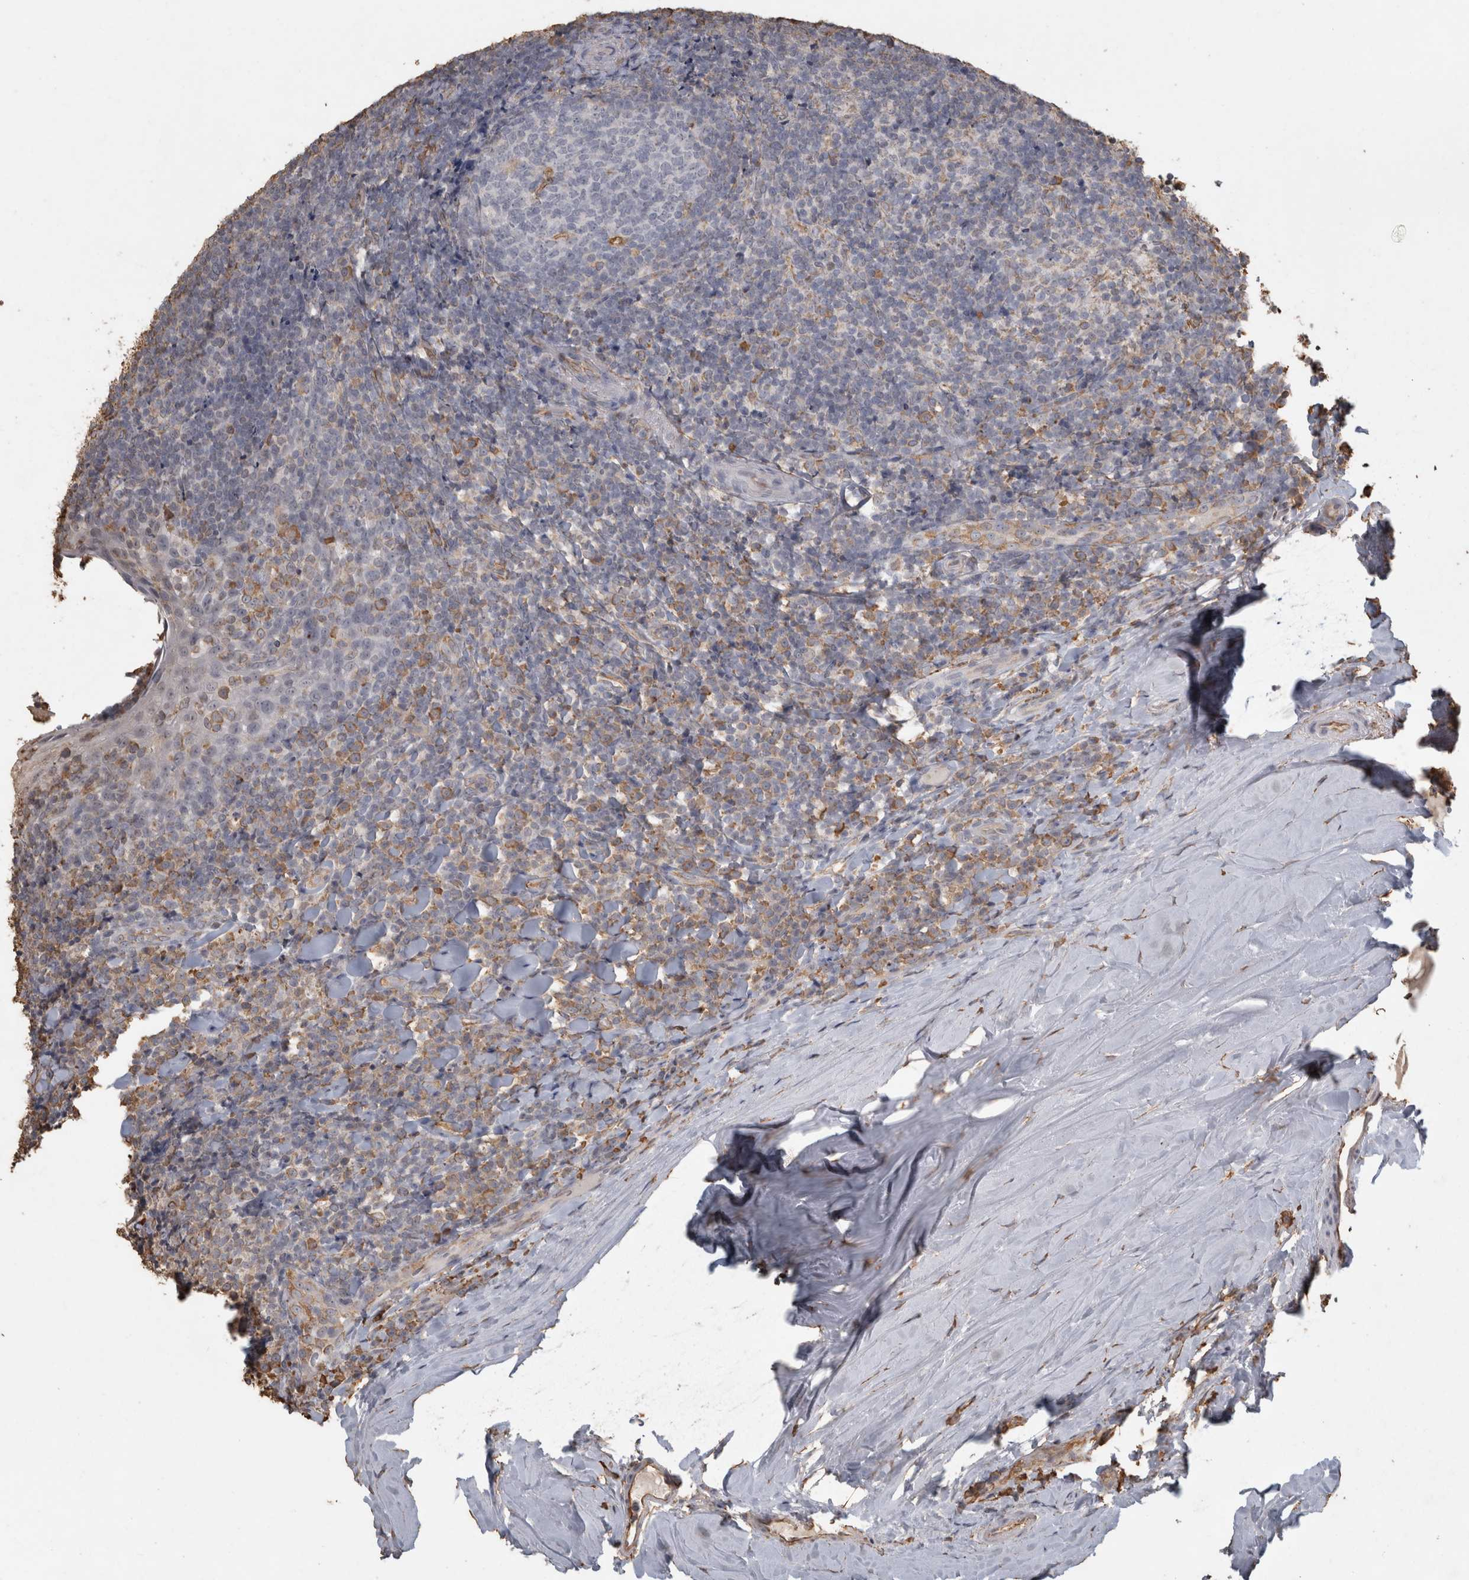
{"staining": {"intensity": "moderate", "quantity": "<25%", "location": "cytoplasmic/membranous"}, "tissue": "tonsil", "cell_type": "Germinal center cells", "image_type": "normal", "snomed": [{"axis": "morphology", "description": "Normal tissue, NOS"}, {"axis": "topography", "description": "Tonsil"}], "caption": "Immunohistochemical staining of normal tonsil displays low levels of moderate cytoplasmic/membranous staining in about <25% of germinal center cells.", "gene": "REPS2", "patient": {"sex": "male", "age": 37}}